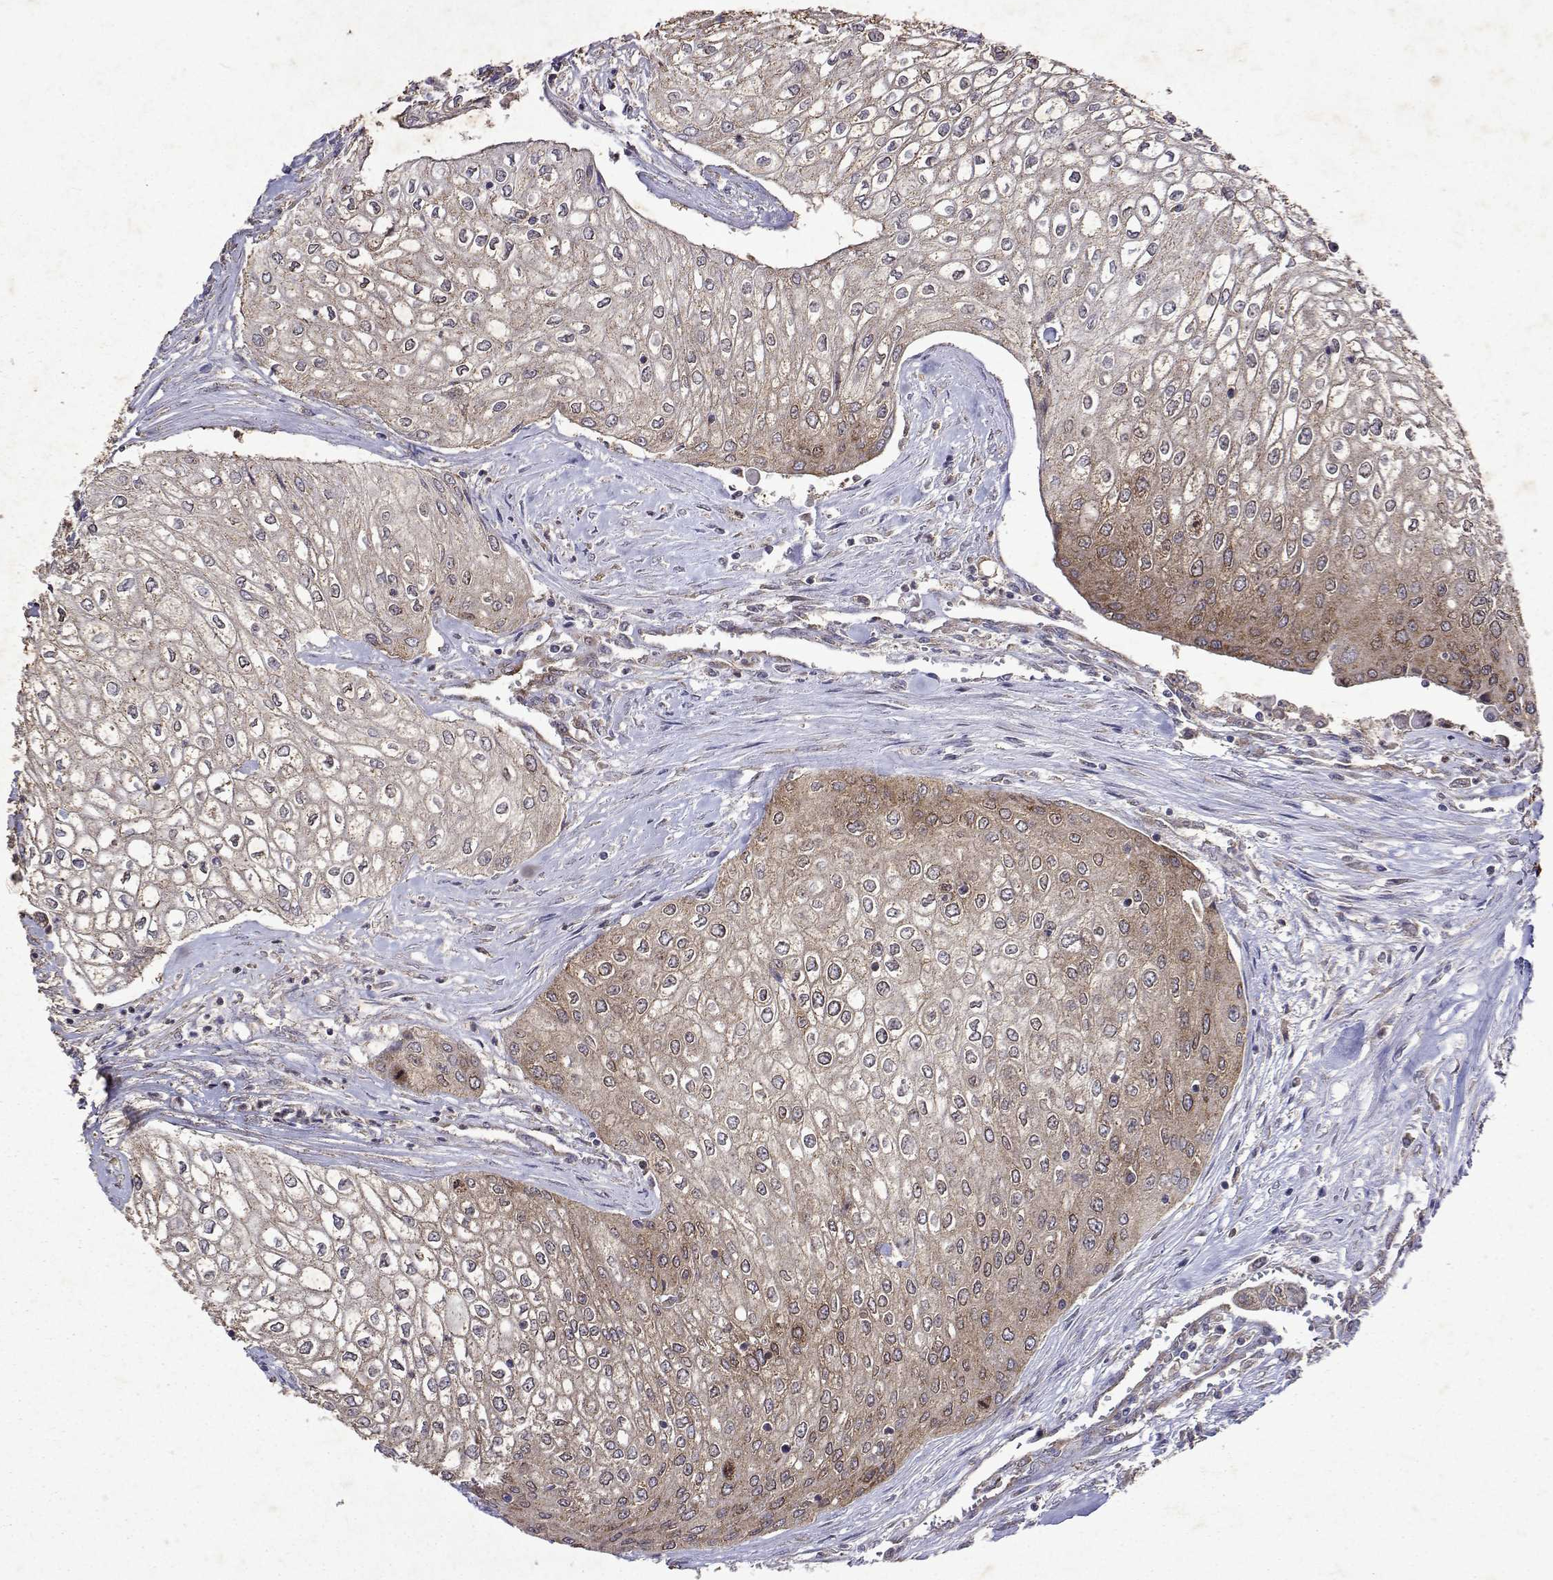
{"staining": {"intensity": "weak", "quantity": "25%-75%", "location": "cytoplasmic/membranous"}, "tissue": "urothelial cancer", "cell_type": "Tumor cells", "image_type": "cancer", "snomed": [{"axis": "morphology", "description": "Urothelial carcinoma, High grade"}, {"axis": "topography", "description": "Urinary bladder"}], "caption": "About 25%-75% of tumor cells in urothelial cancer demonstrate weak cytoplasmic/membranous protein positivity as visualized by brown immunohistochemical staining.", "gene": "TARBP2", "patient": {"sex": "male", "age": 62}}